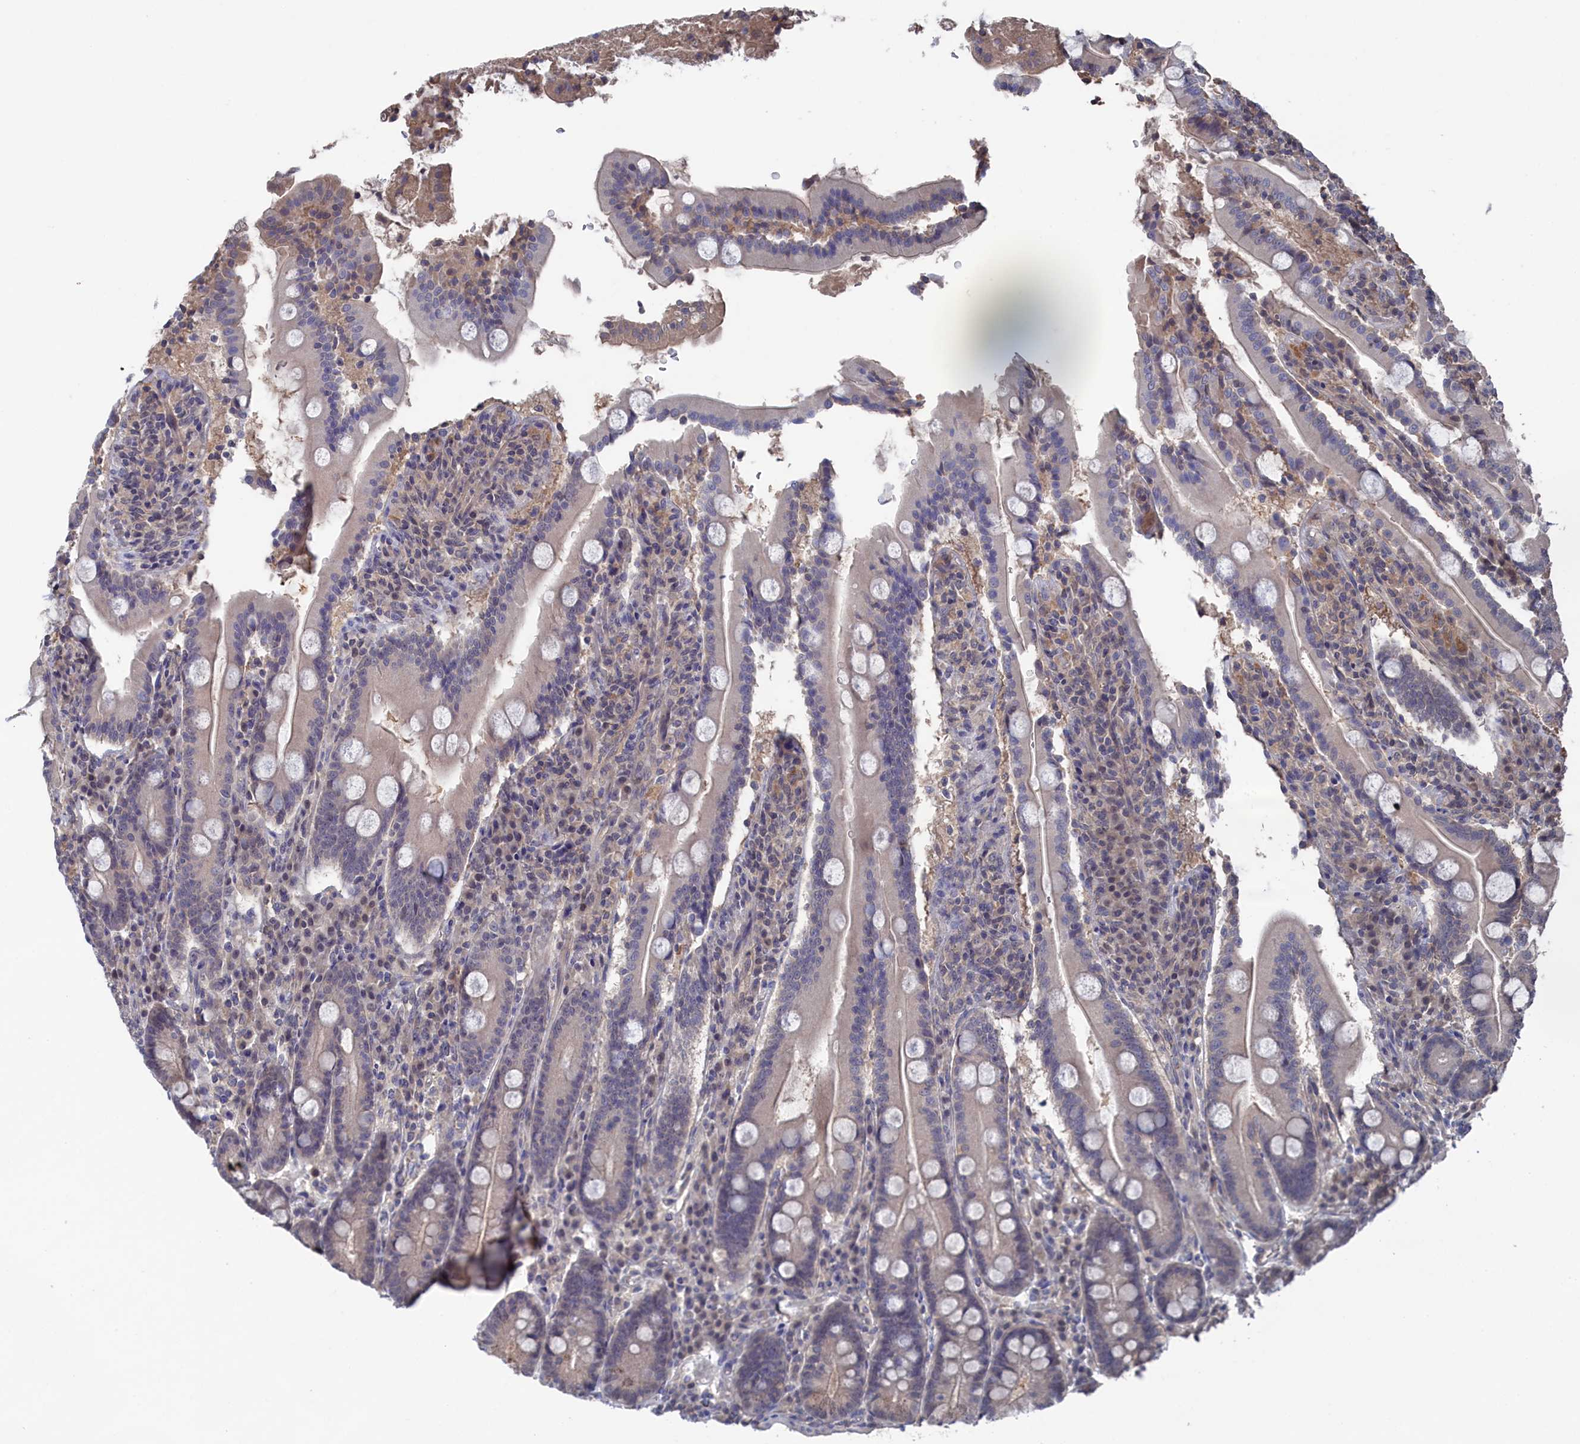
{"staining": {"intensity": "negative", "quantity": "none", "location": "none"}, "tissue": "duodenum", "cell_type": "Glandular cells", "image_type": "normal", "snomed": [{"axis": "morphology", "description": "Normal tissue, NOS"}, {"axis": "topography", "description": "Duodenum"}], "caption": "DAB immunohistochemical staining of unremarkable duodenum demonstrates no significant staining in glandular cells. Nuclei are stained in blue.", "gene": "NUTF2", "patient": {"sex": "male", "age": 35}}